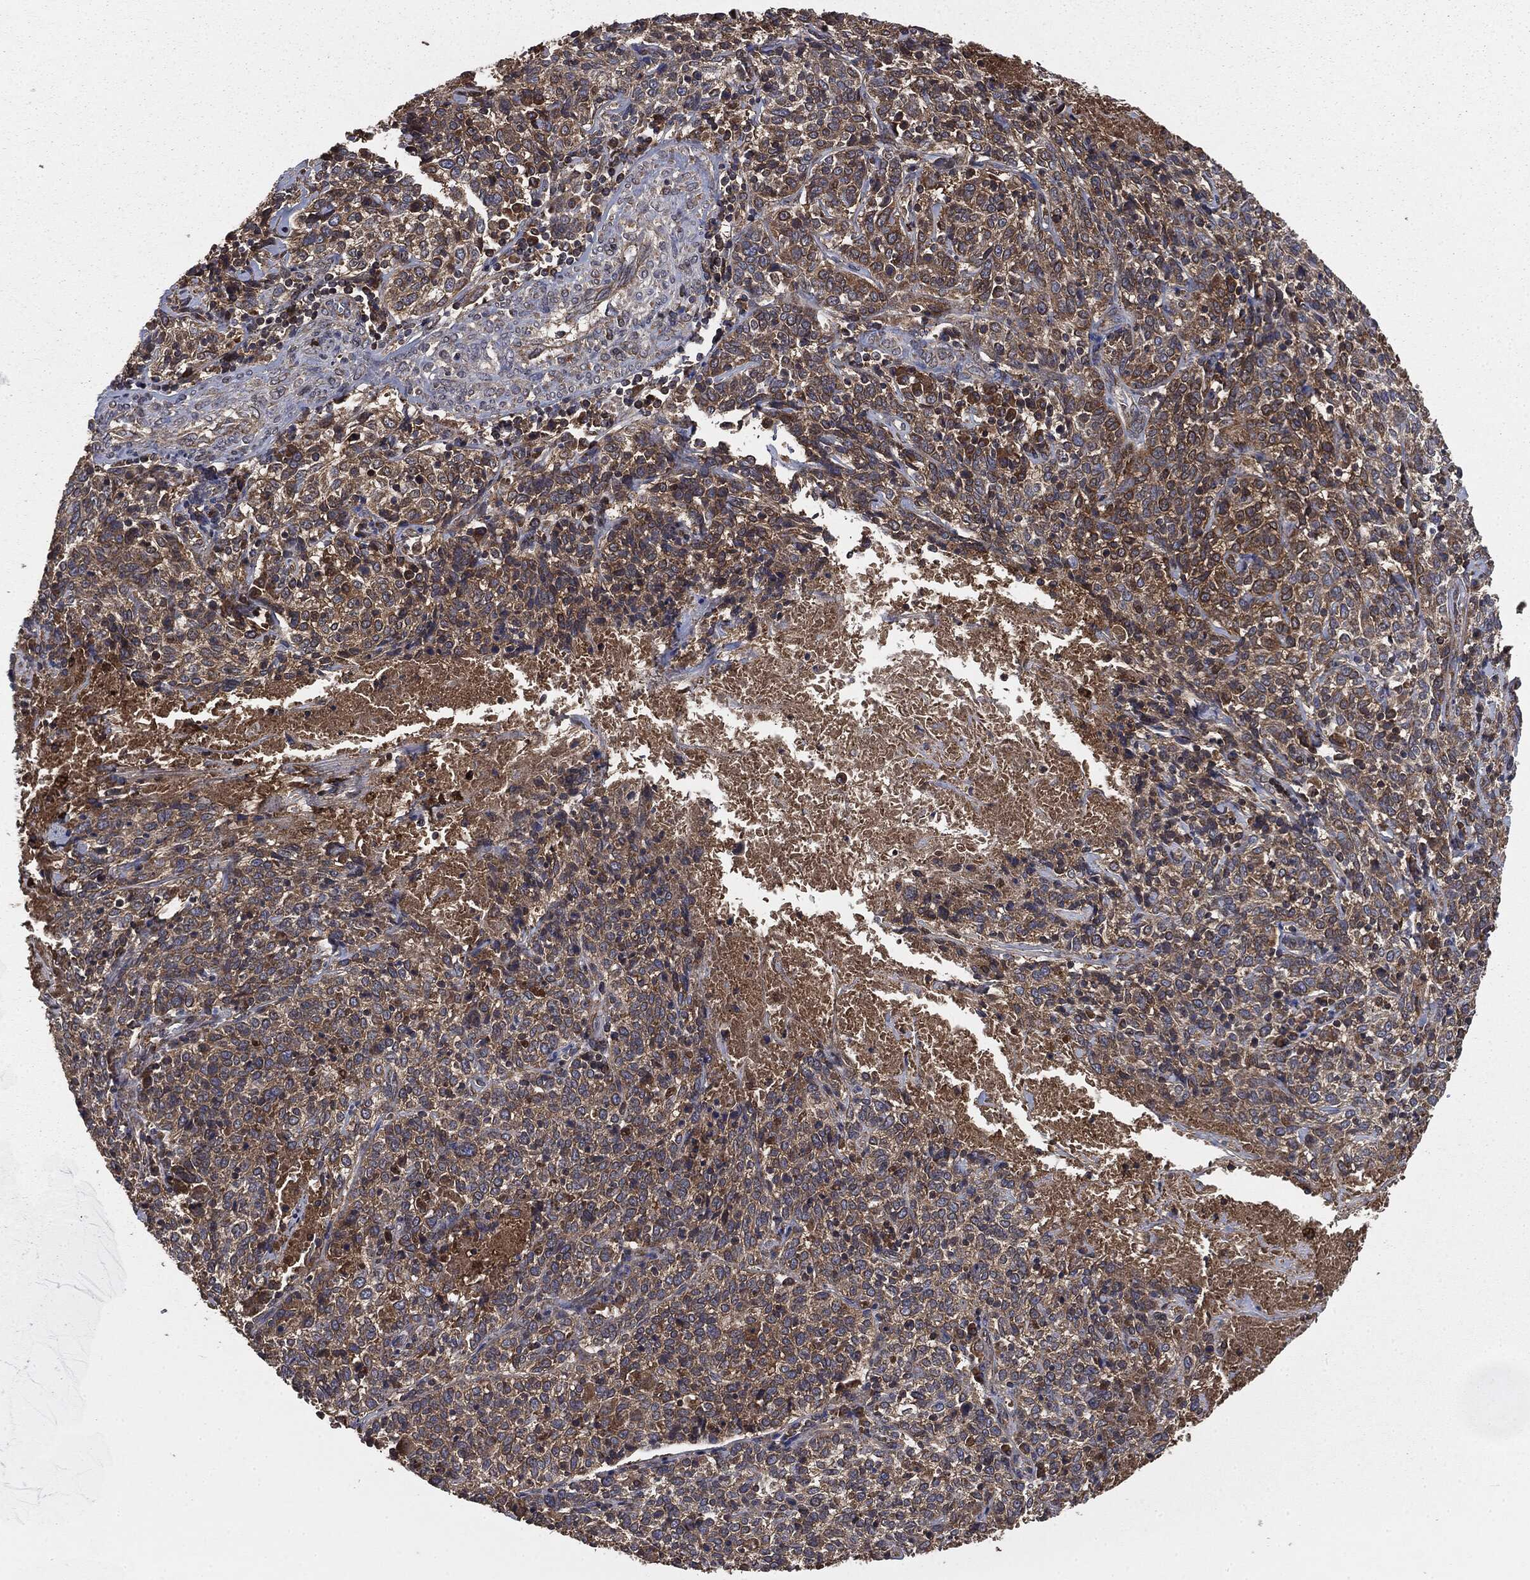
{"staining": {"intensity": "moderate", "quantity": ">75%", "location": "cytoplasmic/membranous"}, "tissue": "cervical cancer", "cell_type": "Tumor cells", "image_type": "cancer", "snomed": [{"axis": "morphology", "description": "Squamous cell carcinoma, NOS"}, {"axis": "topography", "description": "Cervix"}], "caption": "Protein staining of cervical cancer (squamous cell carcinoma) tissue demonstrates moderate cytoplasmic/membranous positivity in approximately >75% of tumor cells.", "gene": "MAPK6", "patient": {"sex": "female", "age": 46}}